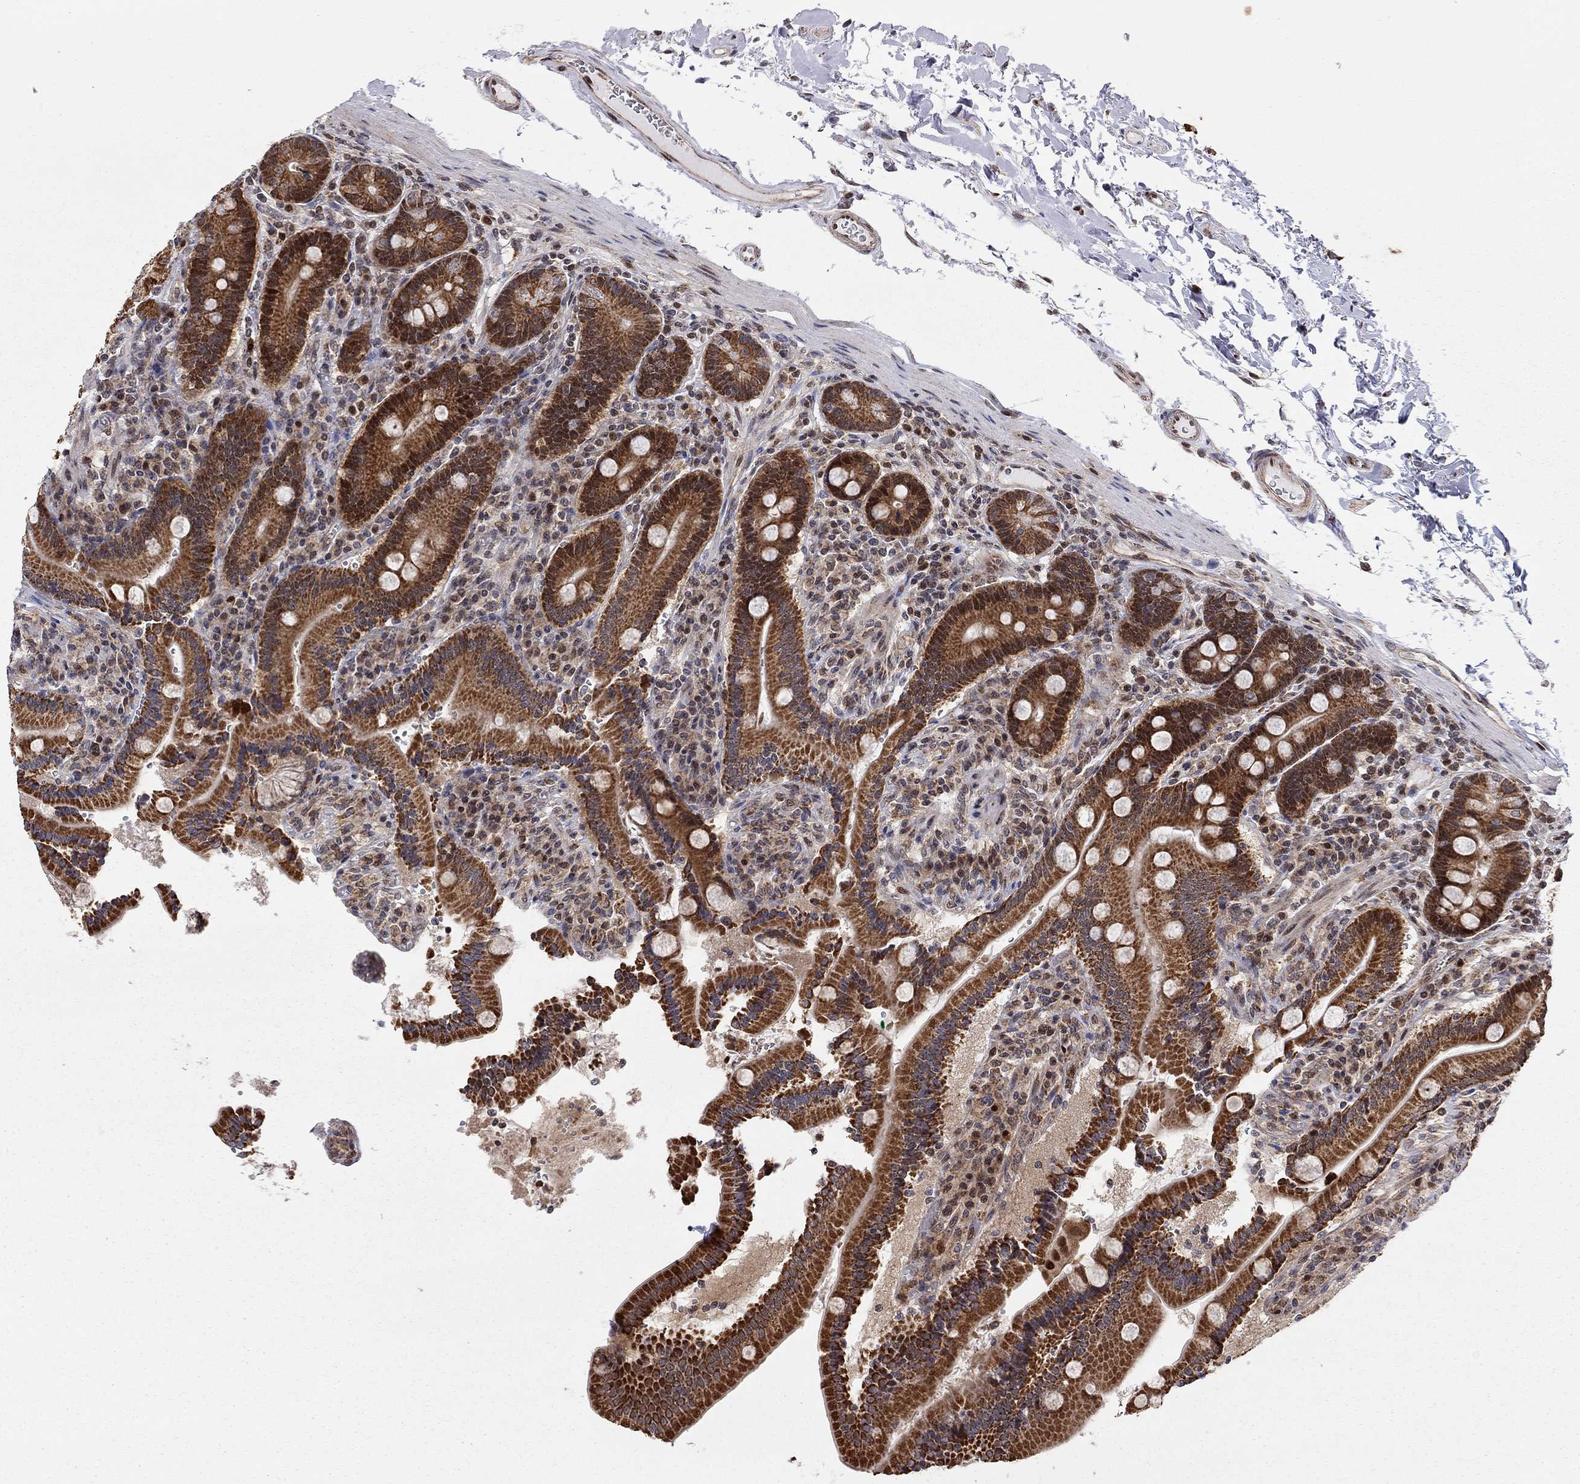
{"staining": {"intensity": "strong", "quantity": ">75%", "location": "cytoplasmic/membranous"}, "tissue": "duodenum", "cell_type": "Glandular cells", "image_type": "normal", "snomed": [{"axis": "morphology", "description": "Normal tissue, NOS"}, {"axis": "topography", "description": "Duodenum"}], "caption": "Protein expression analysis of benign duodenum shows strong cytoplasmic/membranous positivity in about >75% of glandular cells. (brown staining indicates protein expression, while blue staining denotes nuclei).", "gene": "ELOB", "patient": {"sex": "female", "age": 62}}